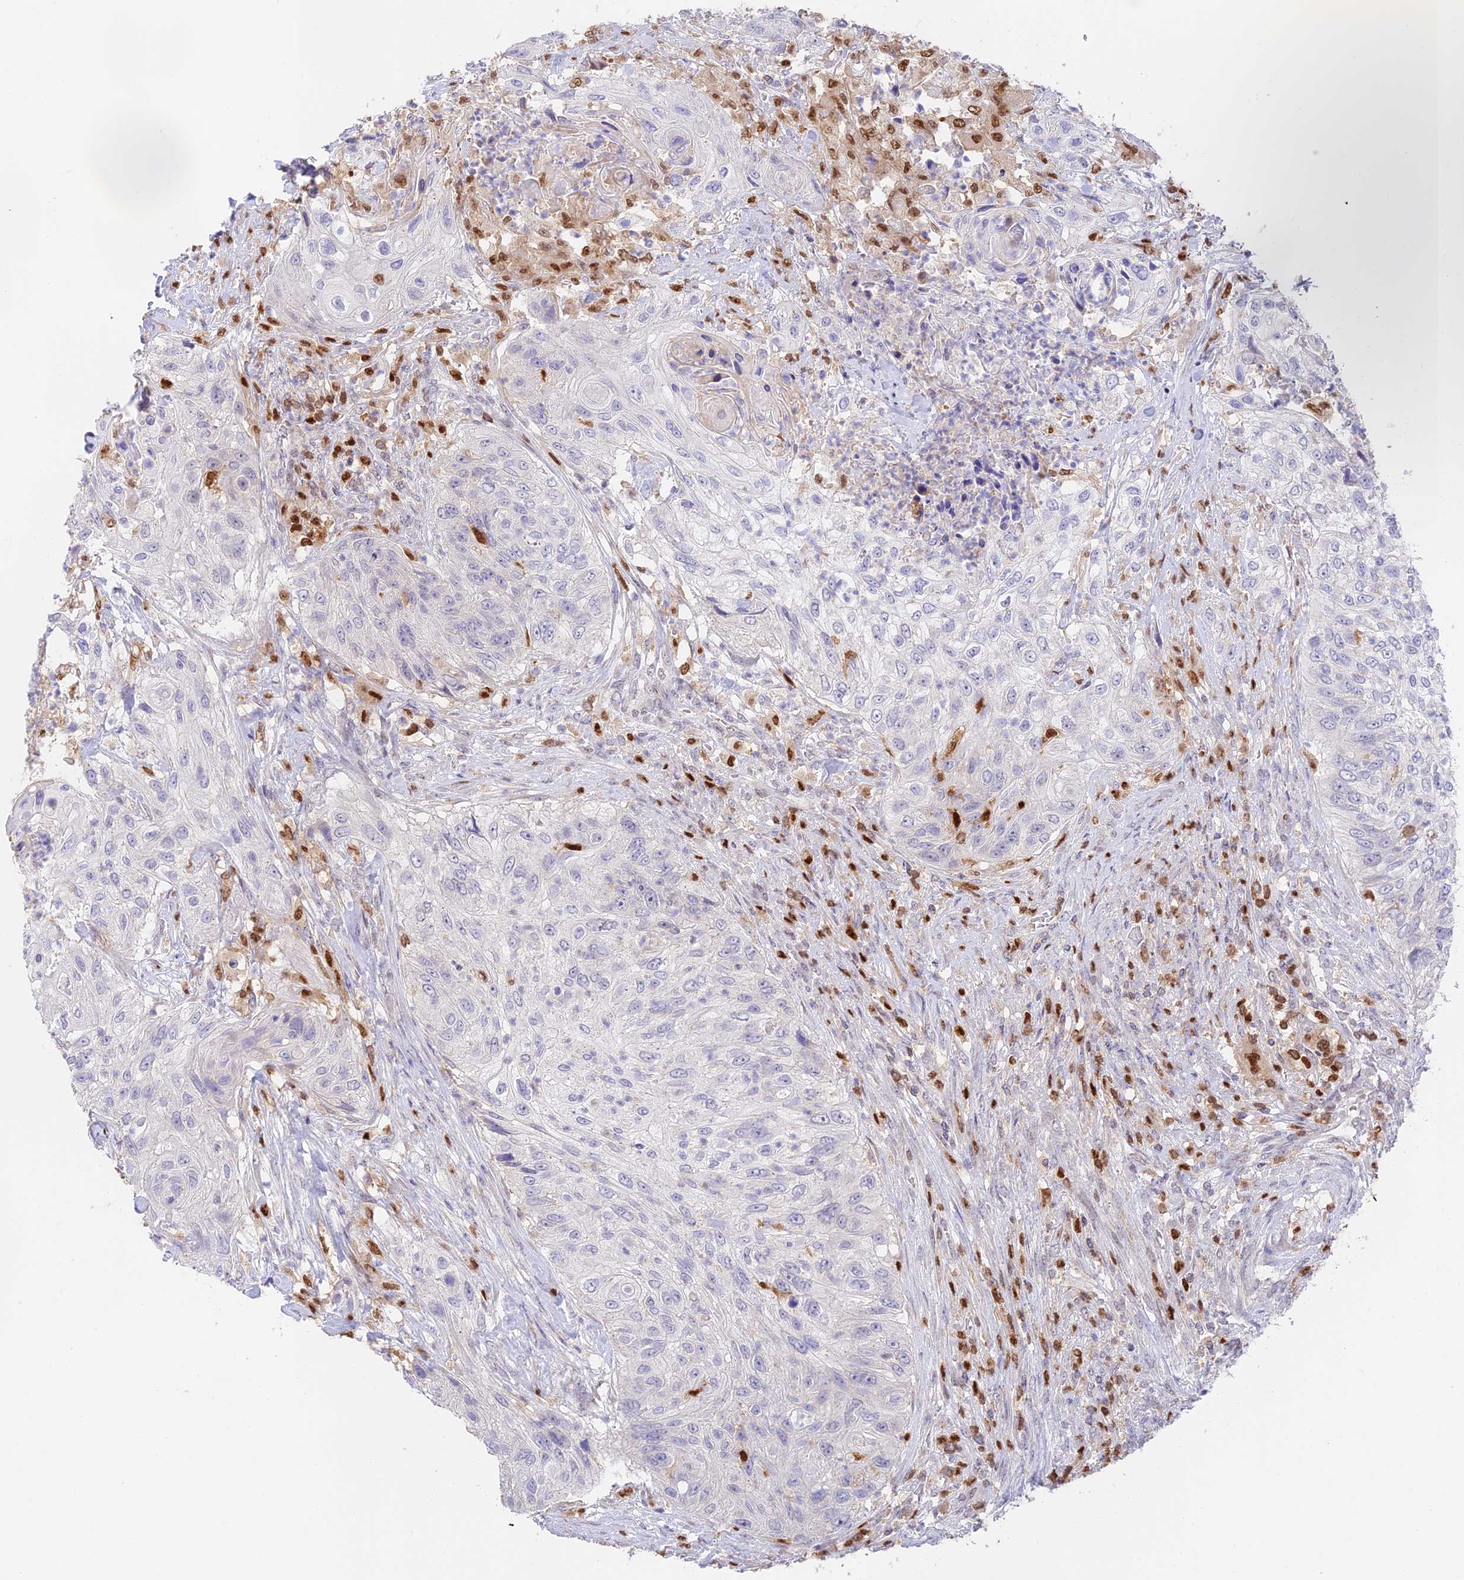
{"staining": {"intensity": "negative", "quantity": "none", "location": "none"}, "tissue": "urothelial cancer", "cell_type": "Tumor cells", "image_type": "cancer", "snomed": [{"axis": "morphology", "description": "Urothelial carcinoma, High grade"}, {"axis": "topography", "description": "Urinary bladder"}], "caption": "IHC photomicrograph of urothelial cancer stained for a protein (brown), which reveals no staining in tumor cells.", "gene": "DENND1C", "patient": {"sex": "female", "age": 60}}